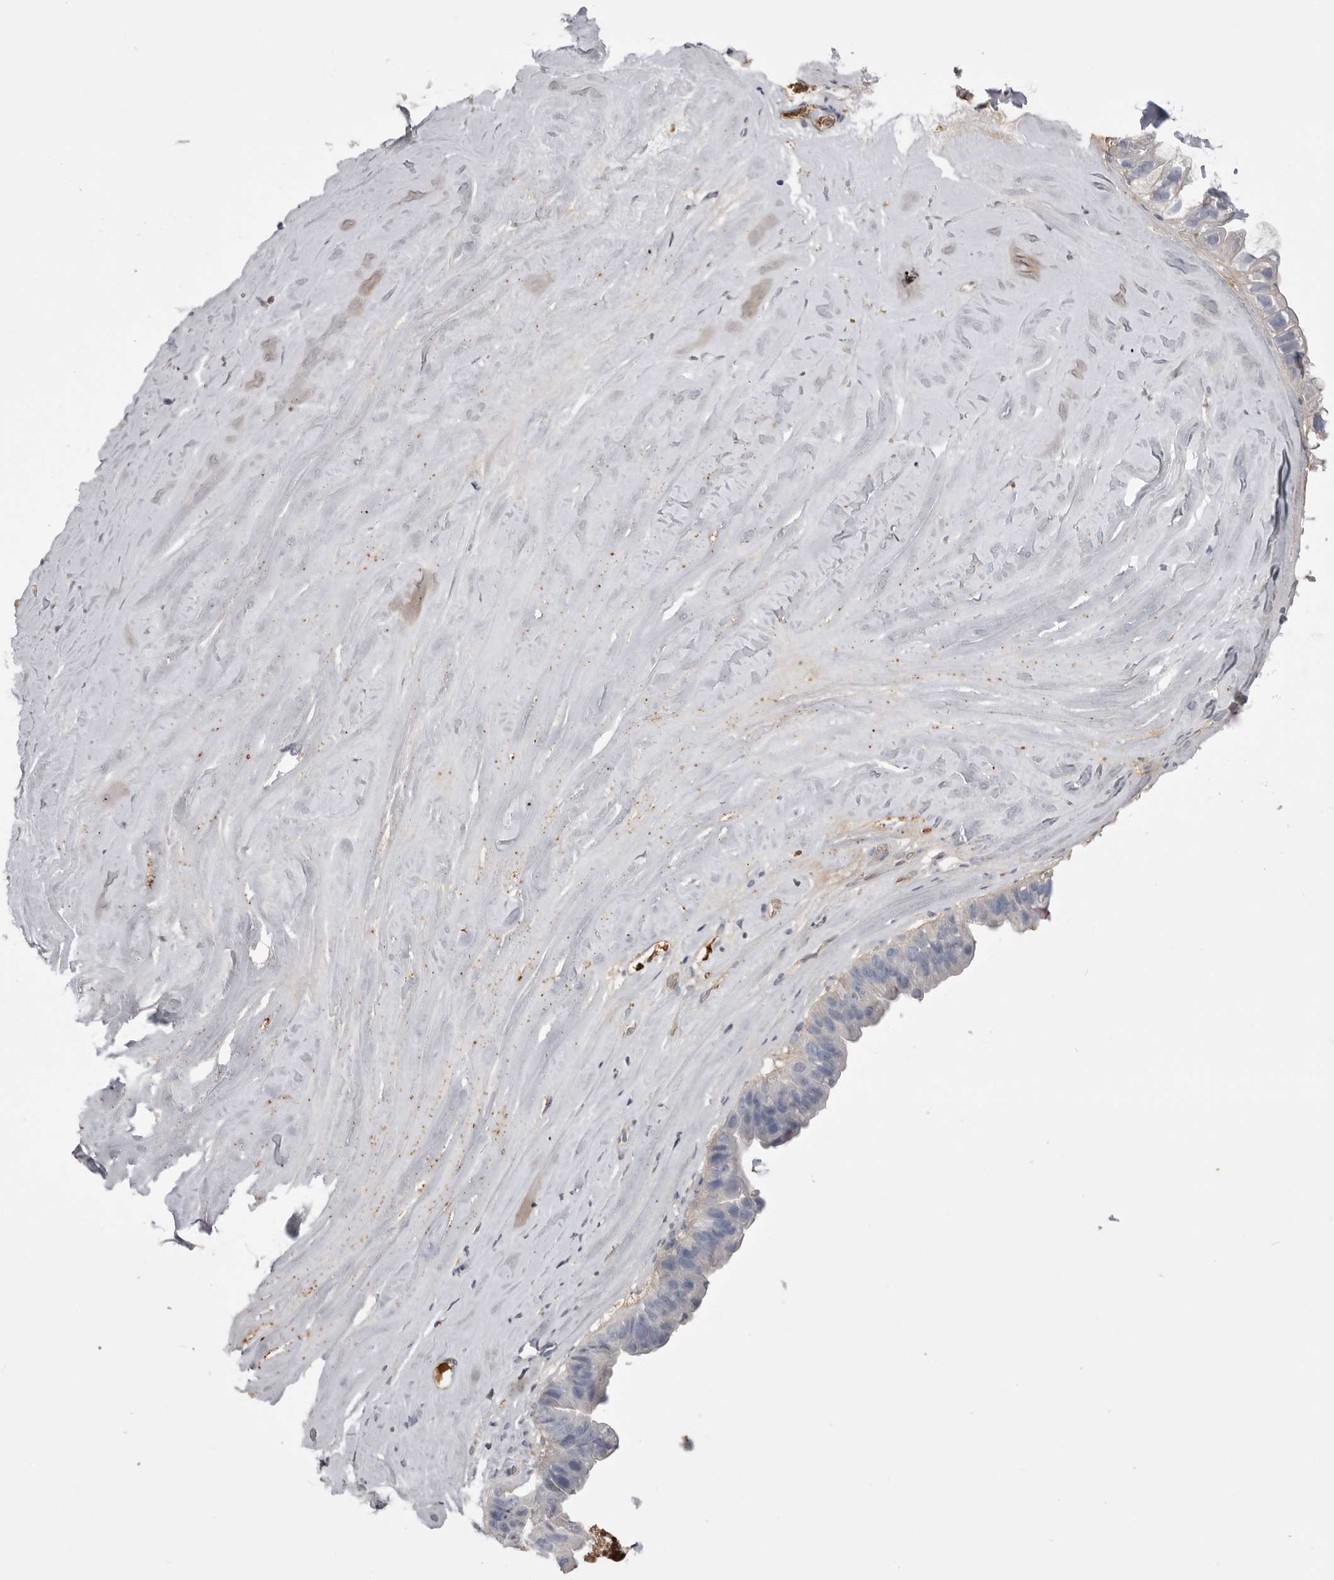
{"staining": {"intensity": "negative", "quantity": "none", "location": "none"}, "tissue": "ovarian cancer", "cell_type": "Tumor cells", "image_type": "cancer", "snomed": [{"axis": "morphology", "description": "Cystadenocarcinoma, mucinous, NOS"}, {"axis": "topography", "description": "Ovary"}], "caption": "Ovarian cancer was stained to show a protein in brown. There is no significant staining in tumor cells.", "gene": "AHSG", "patient": {"sex": "female", "age": 61}}